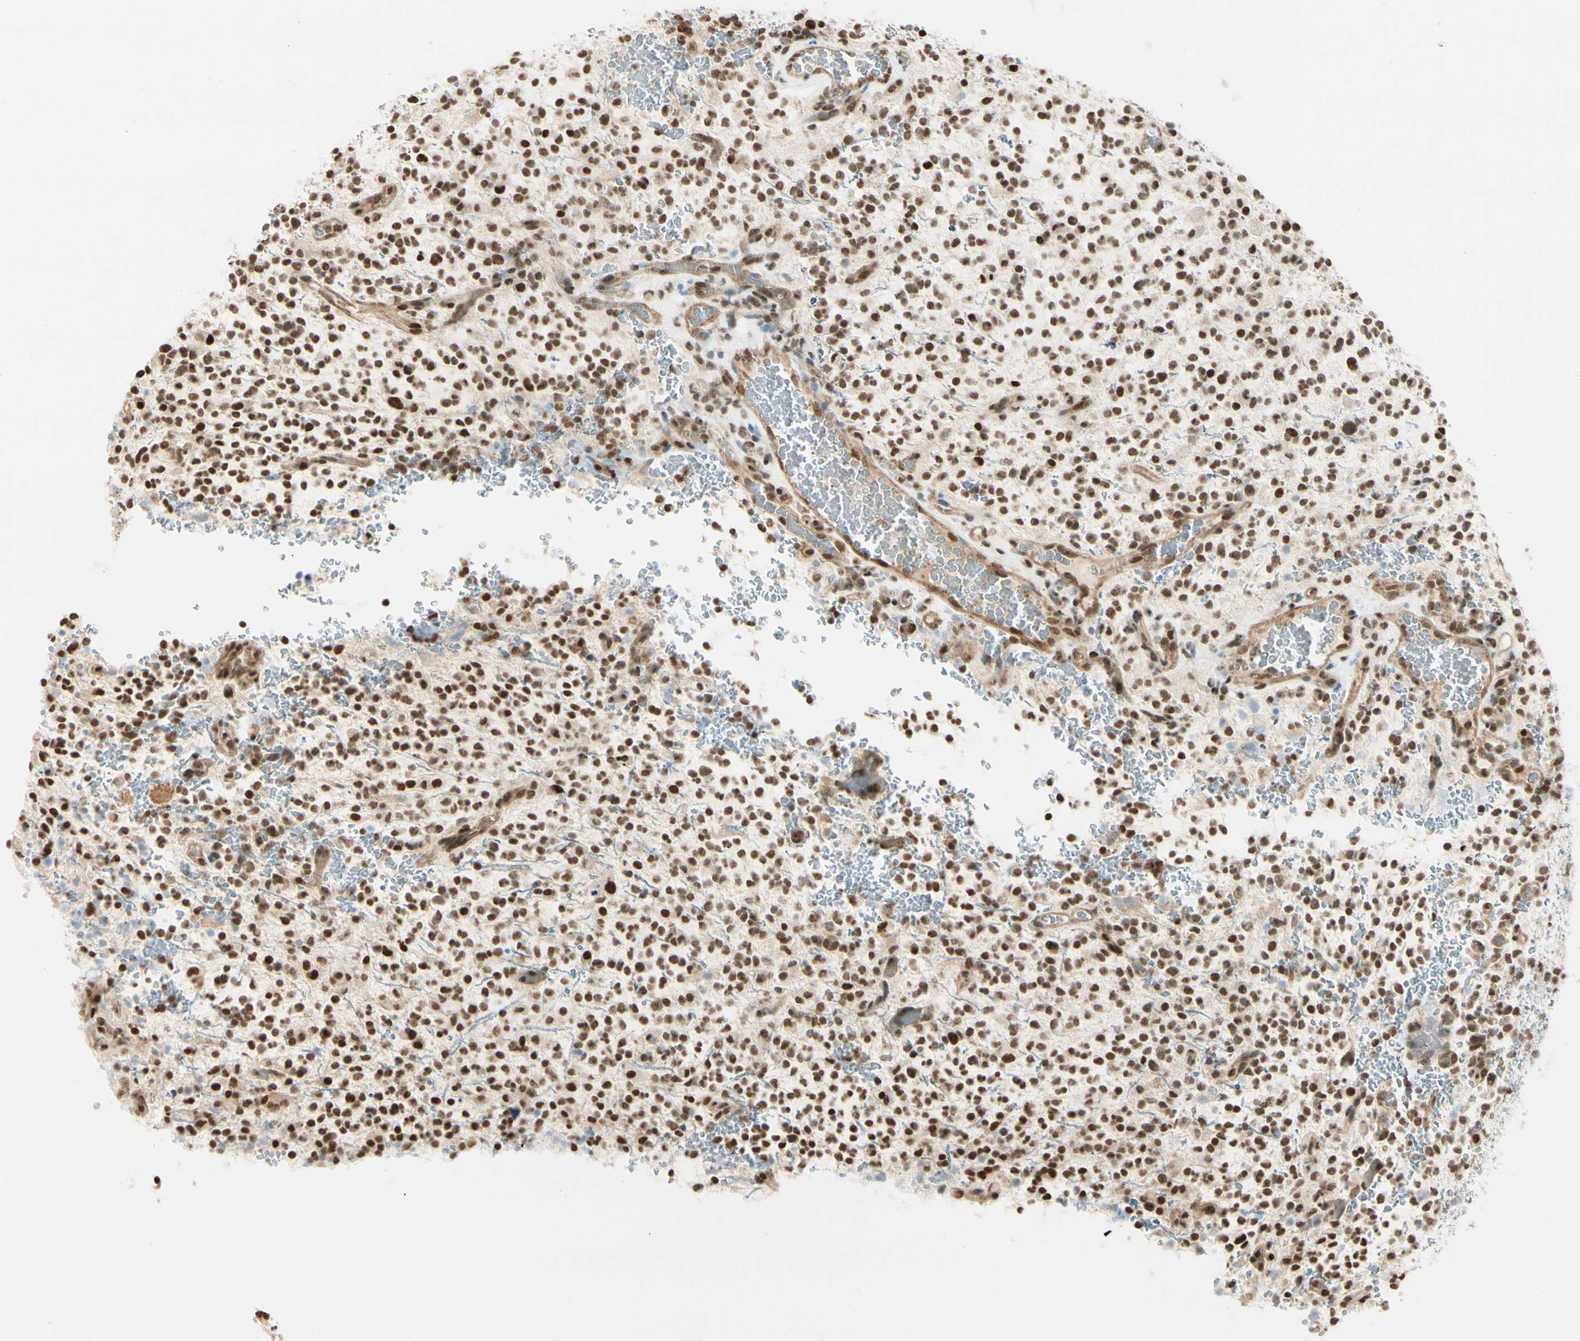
{"staining": {"intensity": "moderate", "quantity": ">75%", "location": "nuclear"}, "tissue": "glioma", "cell_type": "Tumor cells", "image_type": "cancer", "snomed": [{"axis": "morphology", "description": "Glioma, malignant, High grade"}, {"axis": "topography", "description": "Brain"}], "caption": "This histopathology image demonstrates glioma stained with IHC to label a protein in brown. The nuclear of tumor cells show moderate positivity for the protein. Nuclei are counter-stained blue.", "gene": "SUFU", "patient": {"sex": "male", "age": 48}}